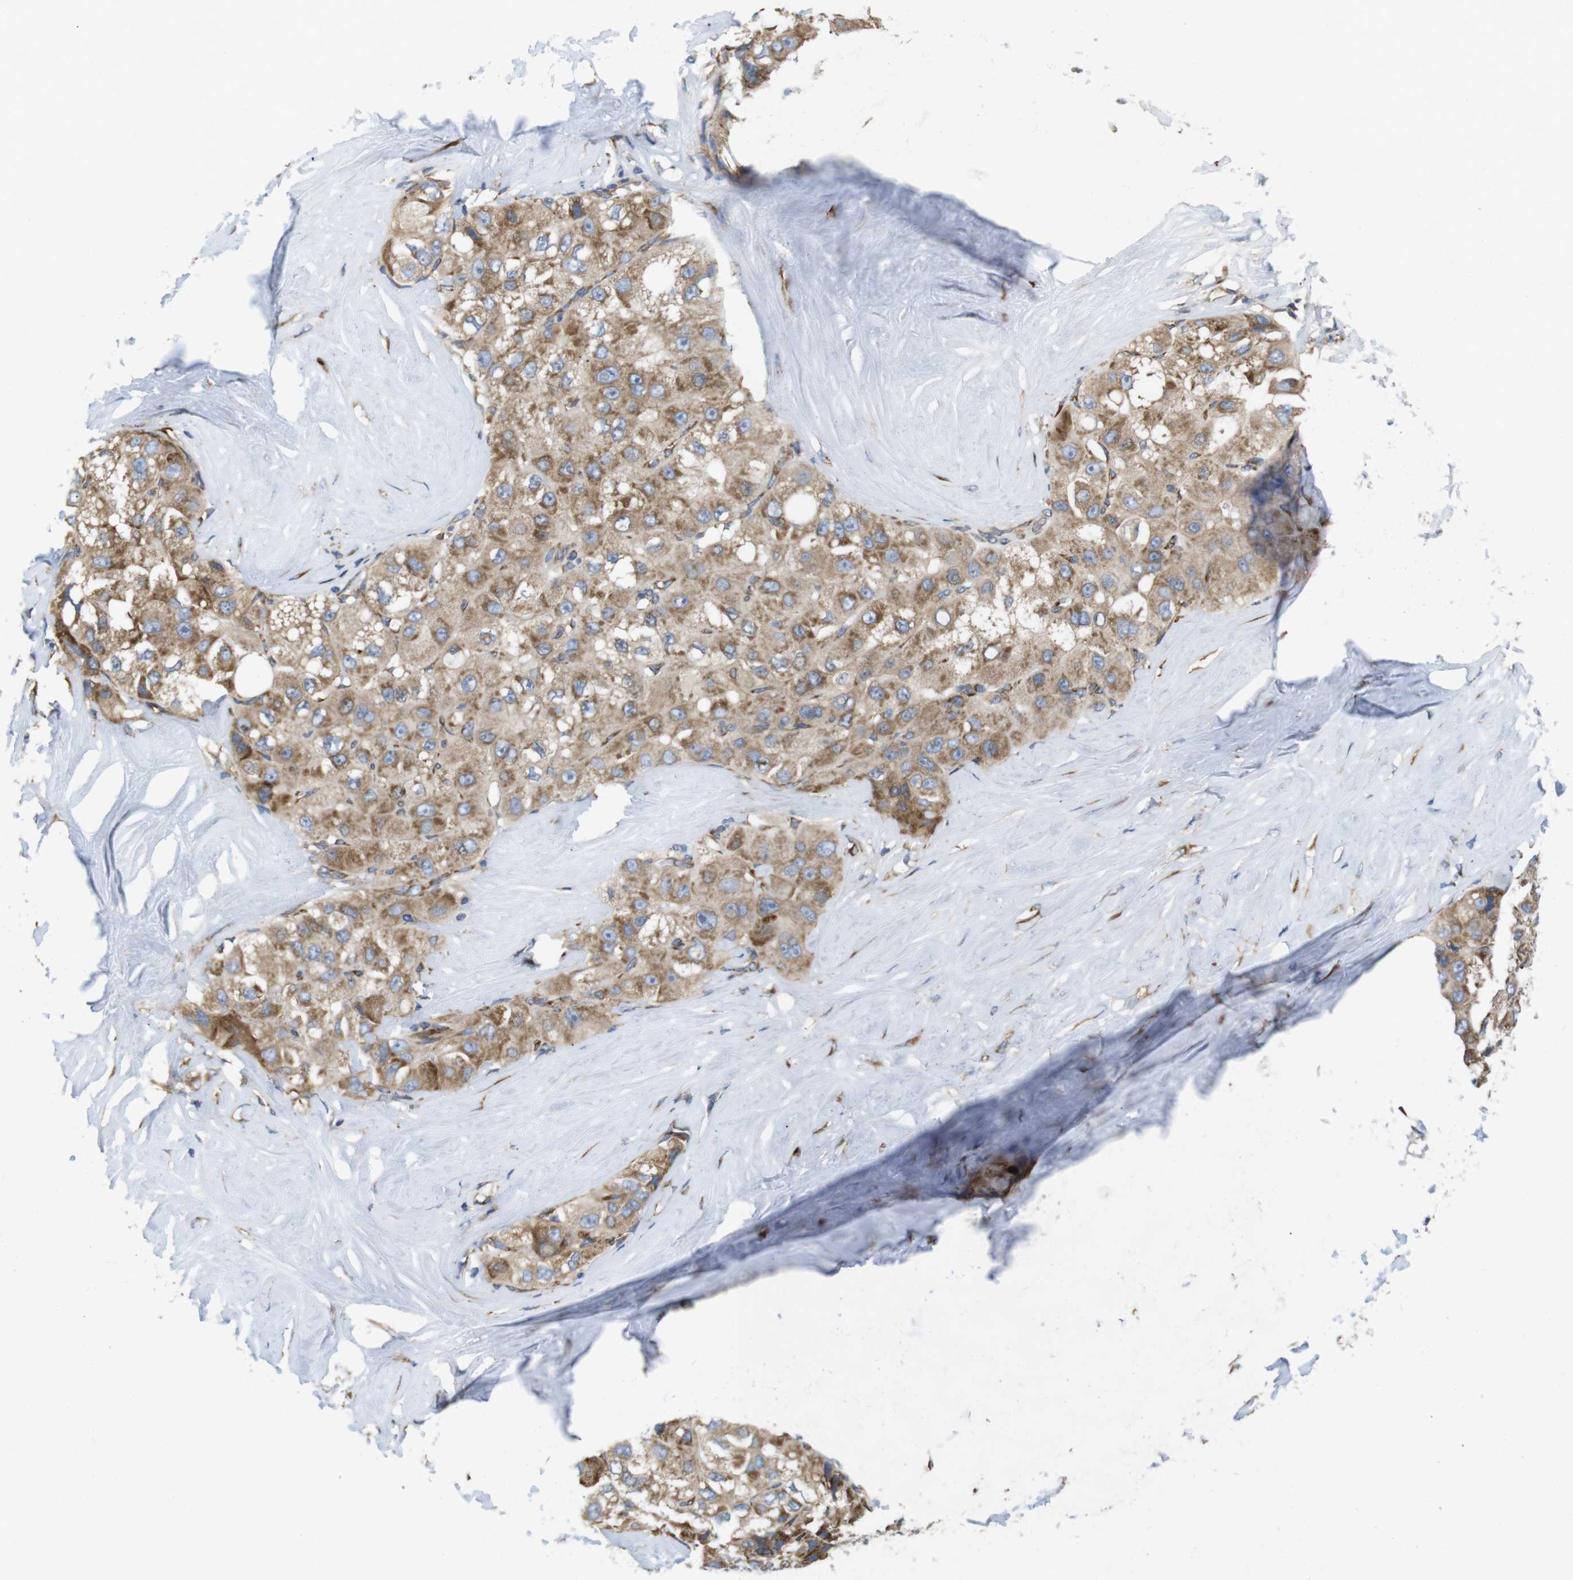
{"staining": {"intensity": "moderate", "quantity": ">75%", "location": "cytoplasmic/membranous"}, "tissue": "liver cancer", "cell_type": "Tumor cells", "image_type": "cancer", "snomed": [{"axis": "morphology", "description": "Carcinoma, Hepatocellular, NOS"}, {"axis": "topography", "description": "Liver"}], "caption": "Tumor cells show moderate cytoplasmic/membranous staining in approximately >75% of cells in liver cancer.", "gene": "PCNX2", "patient": {"sex": "male", "age": 80}}